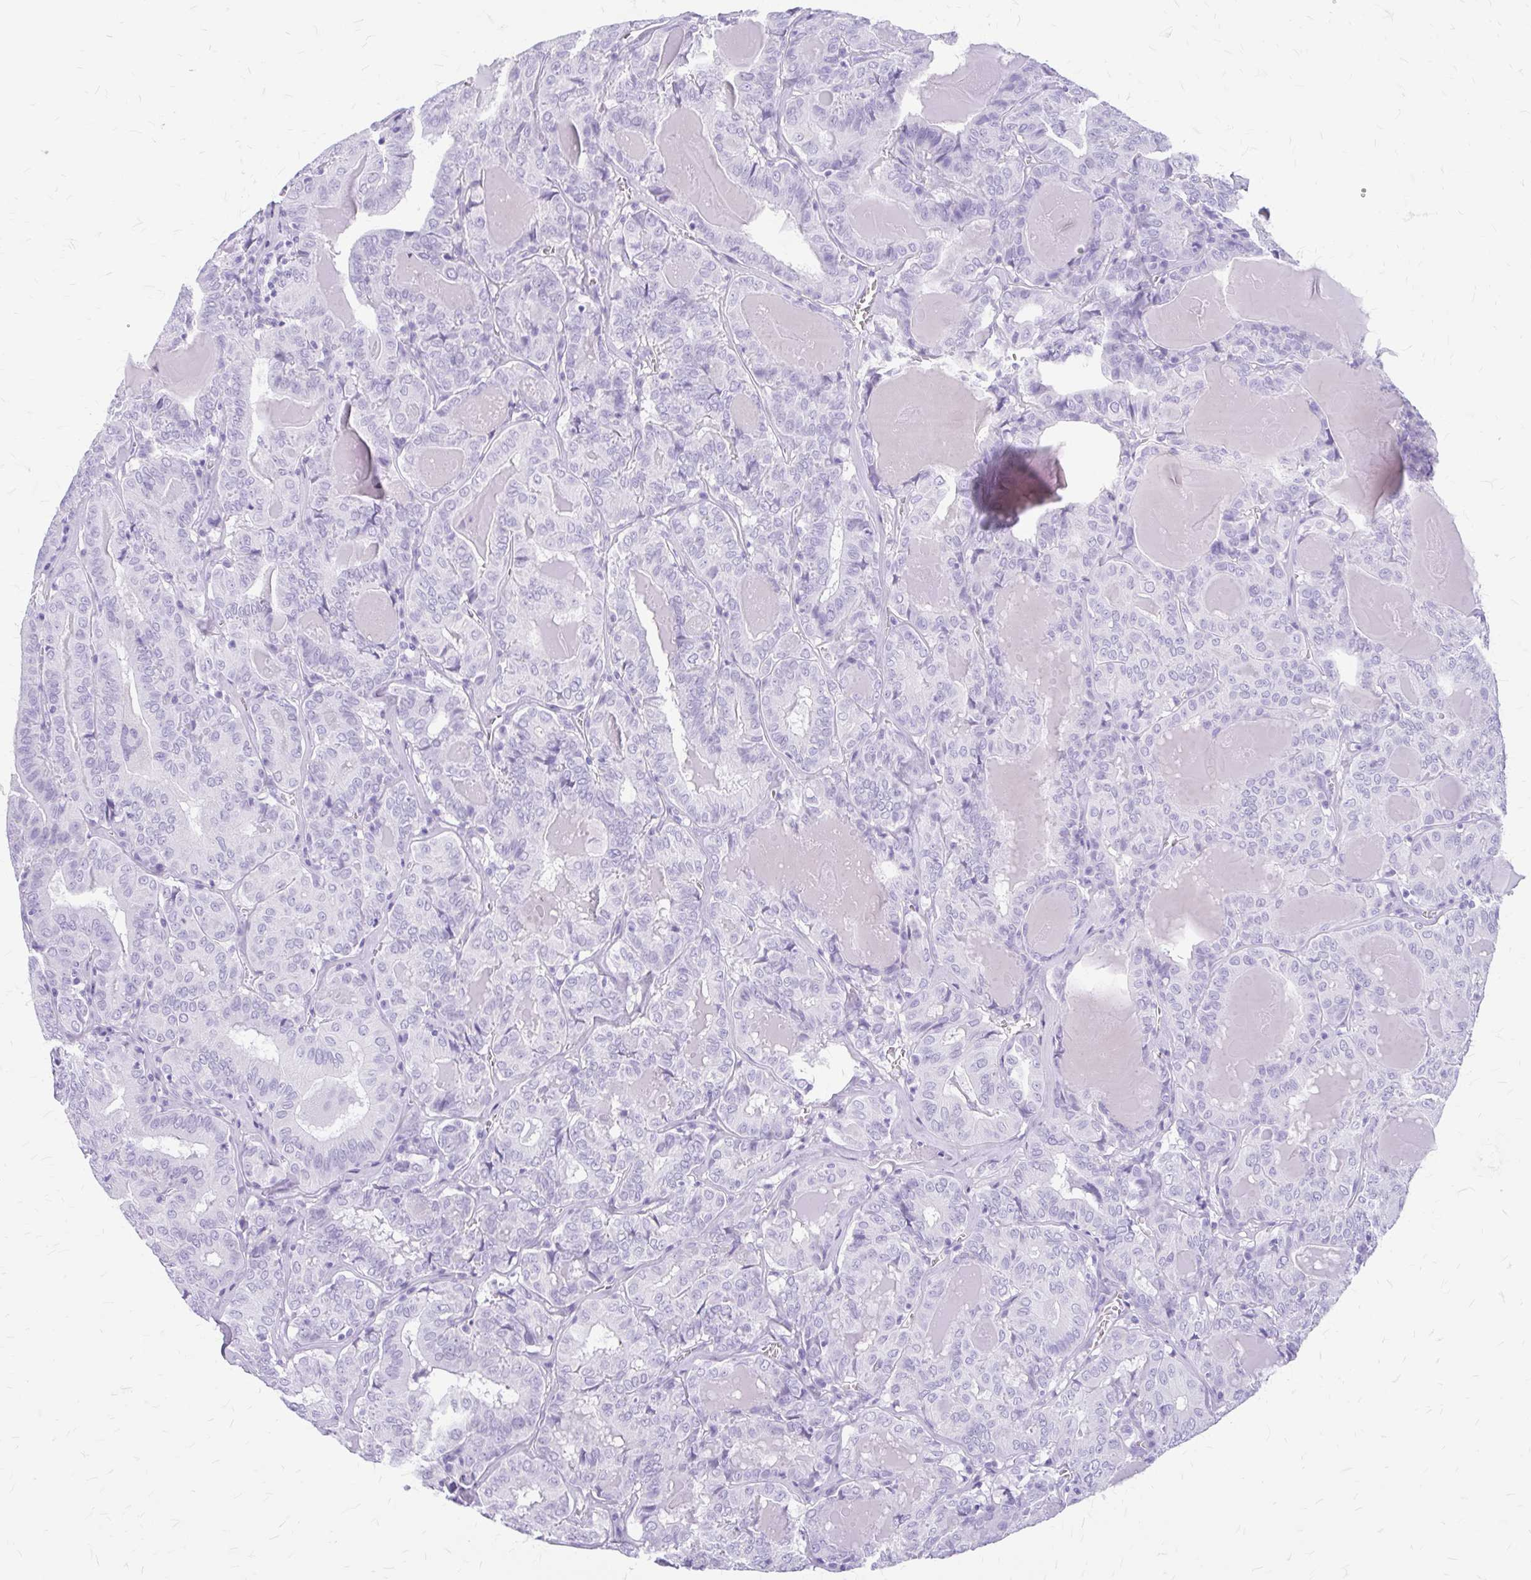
{"staining": {"intensity": "negative", "quantity": "none", "location": "none"}, "tissue": "thyroid cancer", "cell_type": "Tumor cells", "image_type": "cancer", "snomed": [{"axis": "morphology", "description": "Papillary adenocarcinoma, NOS"}, {"axis": "topography", "description": "Thyroid gland"}], "caption": "Immunohistochemical staining of human thyroid cancer displays no significant staining in tumor cells.", "gene": "KLHDC7A", "patient": {"sex": "female", "age": 72}}